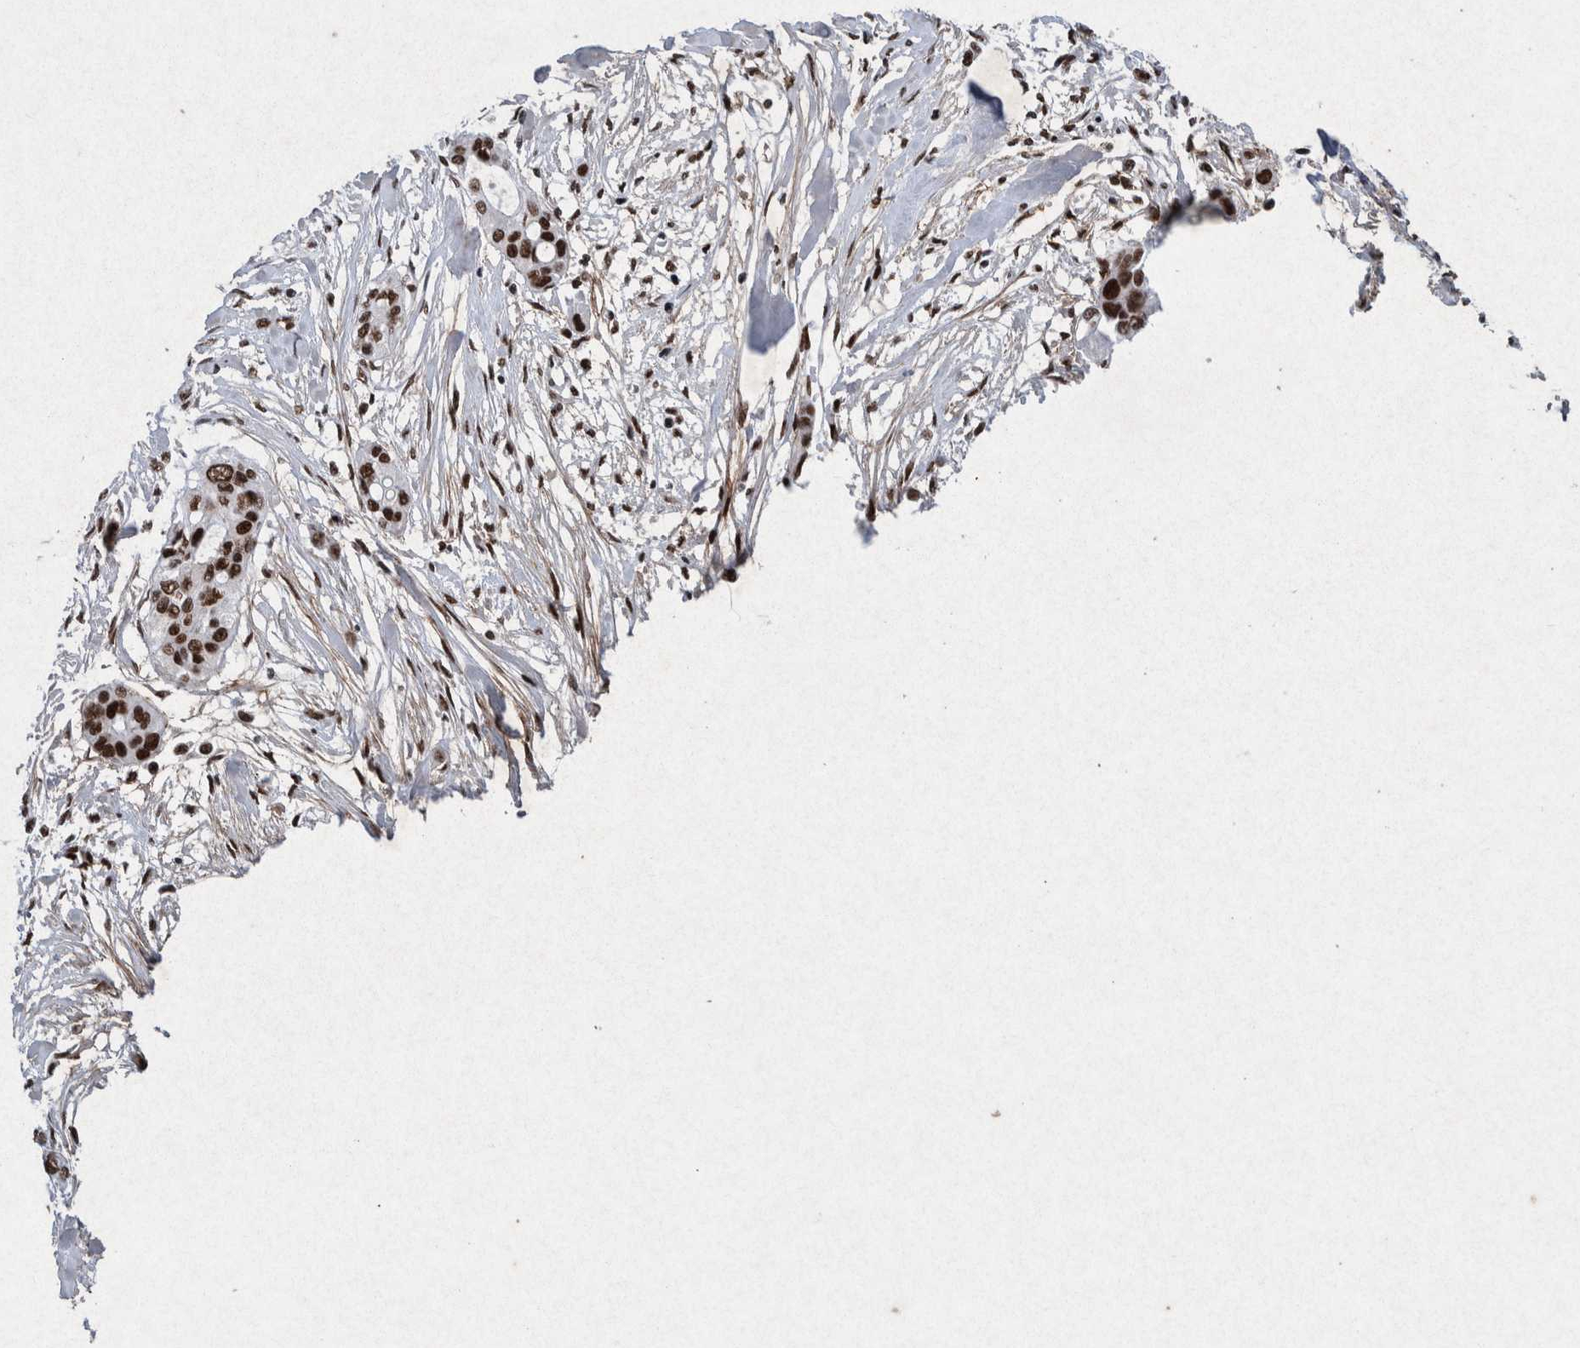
{"staining": {"intensity": "strong", "quantity": ">75%", "location": "nuclear"}, "tissue": "pancreatic cancer", "cell_type": "Tumor cells", "image_type": "cancer", "snomed": [{"axis": "morphology", "description": "Adenocarcinoma, NOS"}, {"axis": "topography", "description": "Pancreas"}], "caption": "Tumor cells demonstrate high levels of strong nuclear positivity in approximately >75% of cells in human pancreatic cancer (adenocarcinoma). The staining was performed using DAB, with brown indicating positive protein expression. Nuclei are stained blue with hematoxylin.", "gene": "TAF10", "patient": {"sex": "female", "age": 60}}